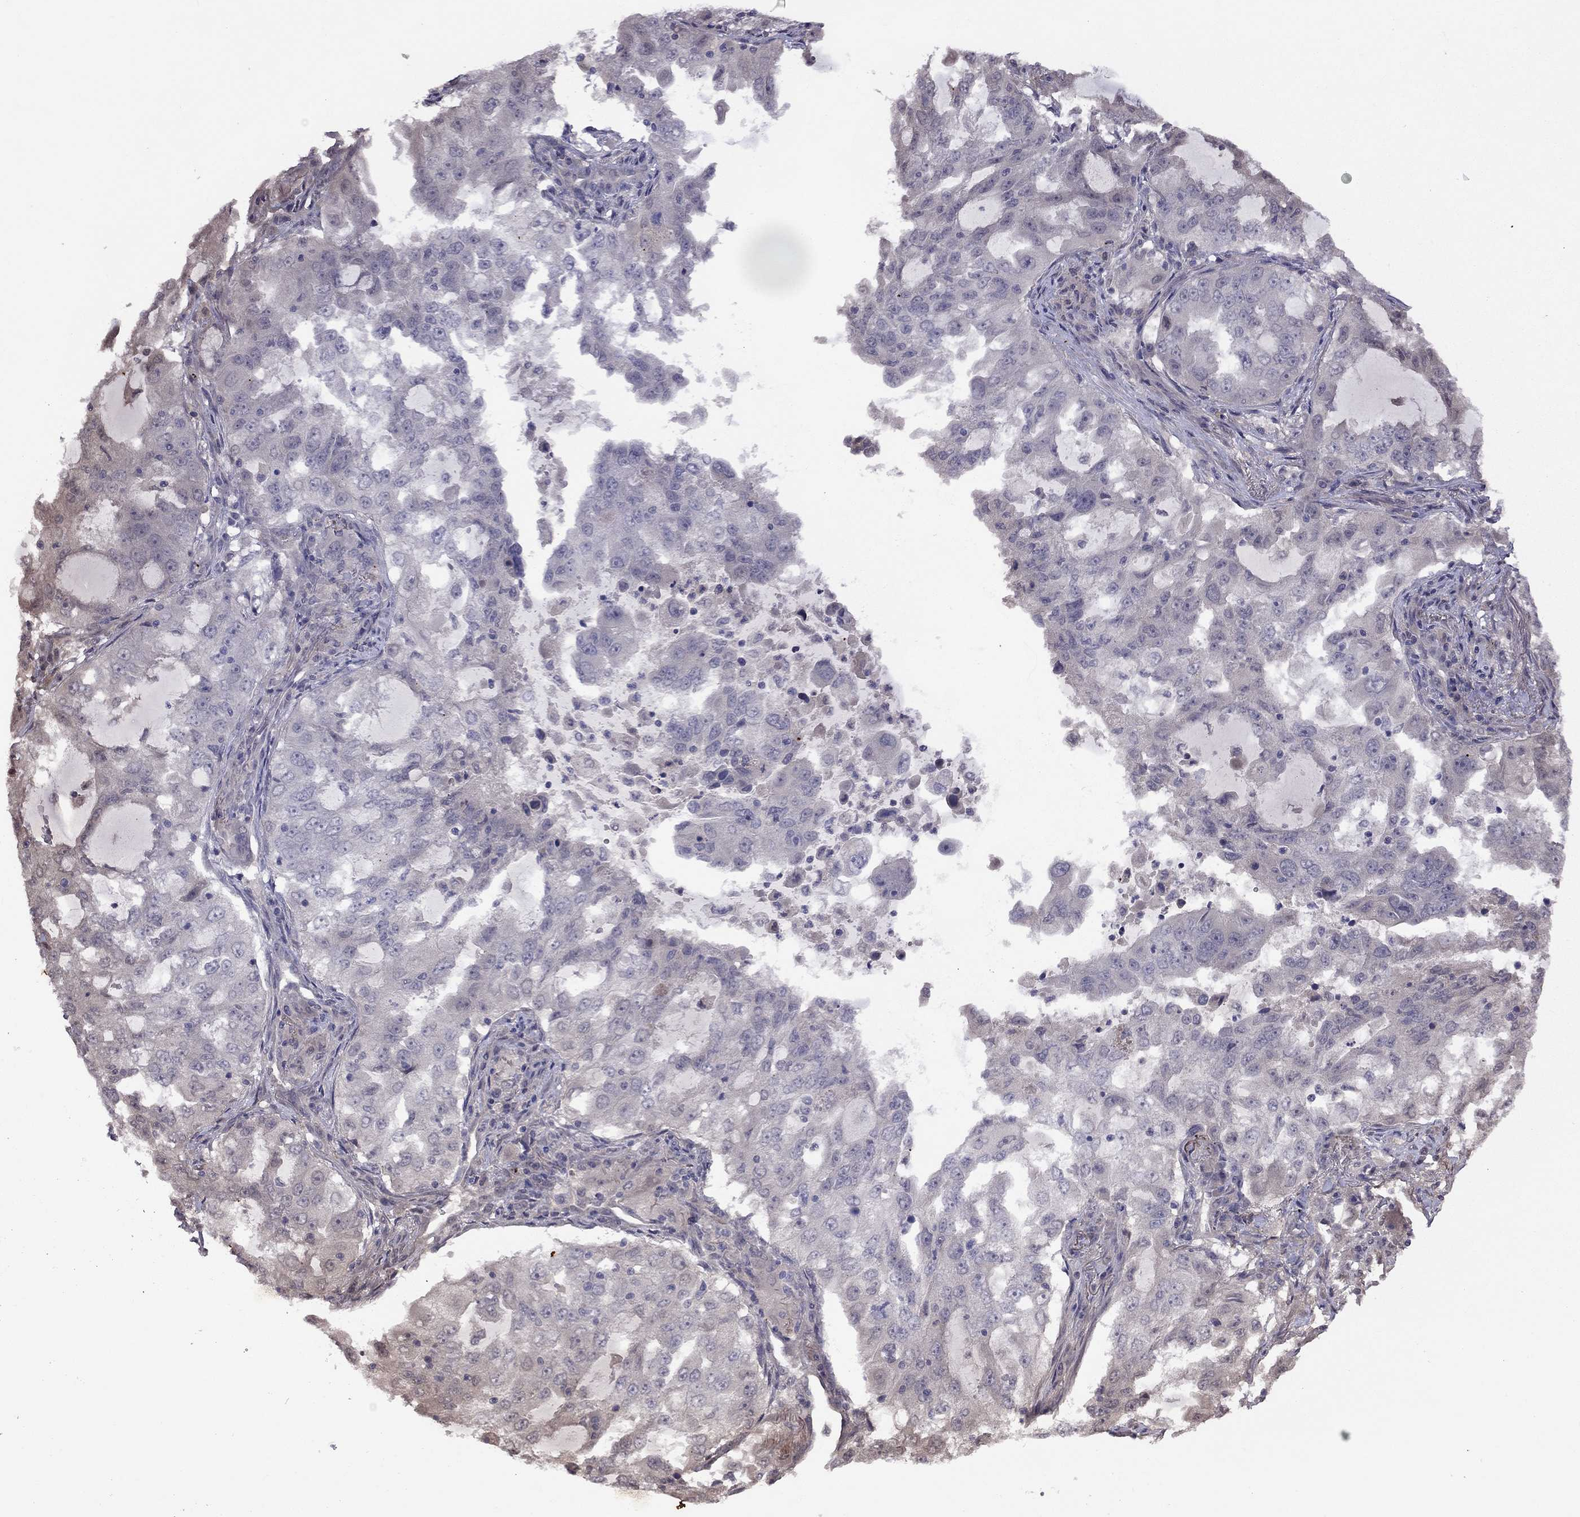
{"staining": {"intensity": "negative", "quantity": "none", "location": "none"}, "tissue": "lung cancer", "cell_type": "Tumor cells", "image_type": "cancer", "snomed": [{"axis": "morphology", "description": "Adenocarcinoma, NOS"}, {"axis": "topography", "description": "Lung"}], "caption": "Lung cancer was stained to show a protein in brown. There is no significant staining in tumor cells. (DAB (3,3'-diaminobenzidine) immunohistochemistry (IHC) visualized using brightfield microscopy, high magnification).", "gene": "SLC30A8", "patient": {"sex": "female", "age": 61}}